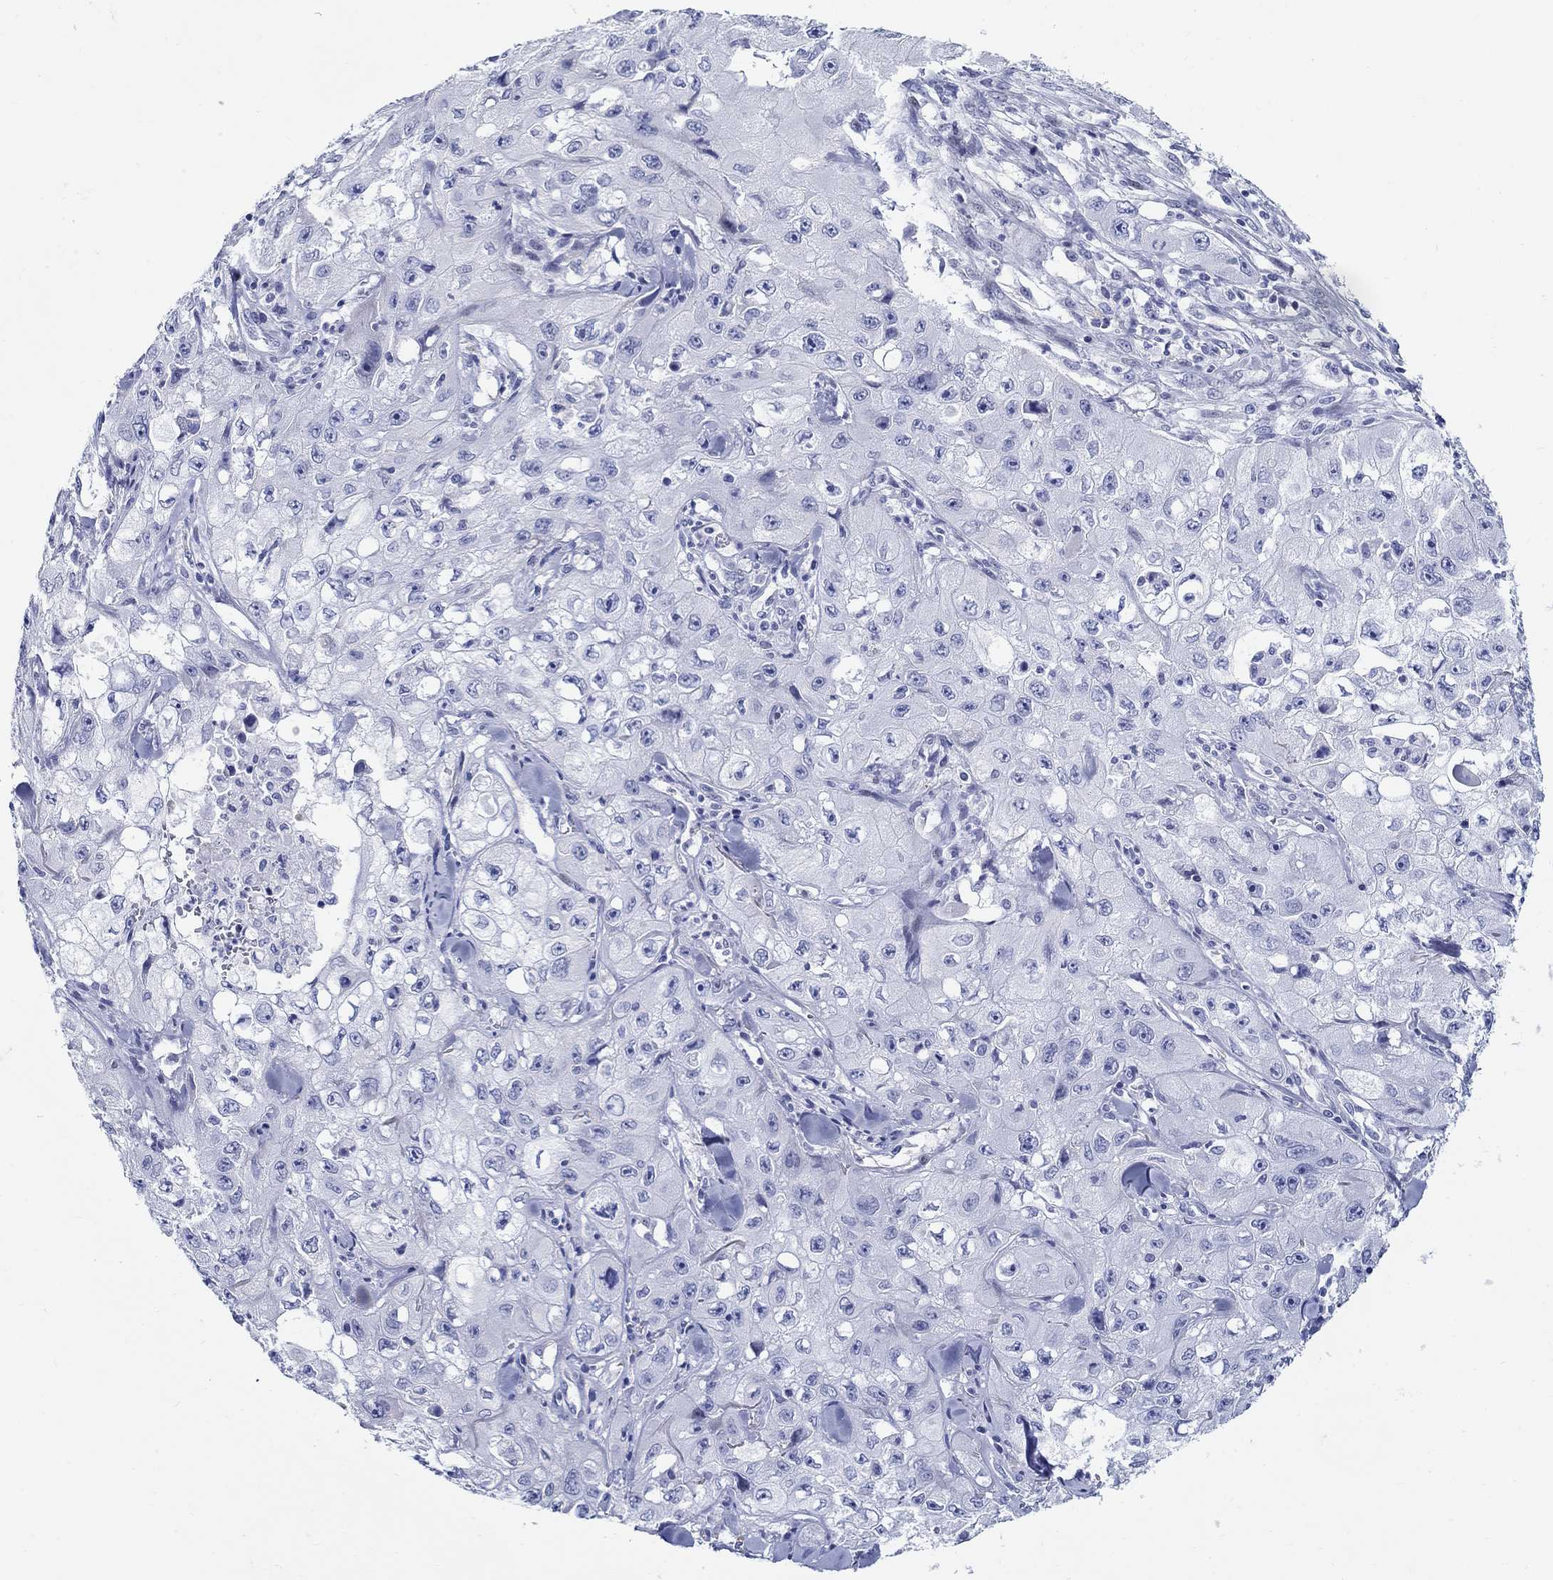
{"staining": {"intensity": "negative", "quantity": "none", "location": "none"}, "tissue": "skin cancer", "cell_type": "Tumor cells", "image_type": "cancer", "snomed": [{"axis": "morphology", "description": "Squamous cell carcinoma, NOS"}, {"axis": "topography", "description": "Skin"}, {"axis": "topography", "description": "Subcutis"}], "caption": "Immunohistochemistry photomicrograph of squamous cell carcinoma (skin) stained for a protein (brown), which reveals no staining in tumor cells.", "gene": "CRYGS", "patient": {"sex": "male", "age": 73}}